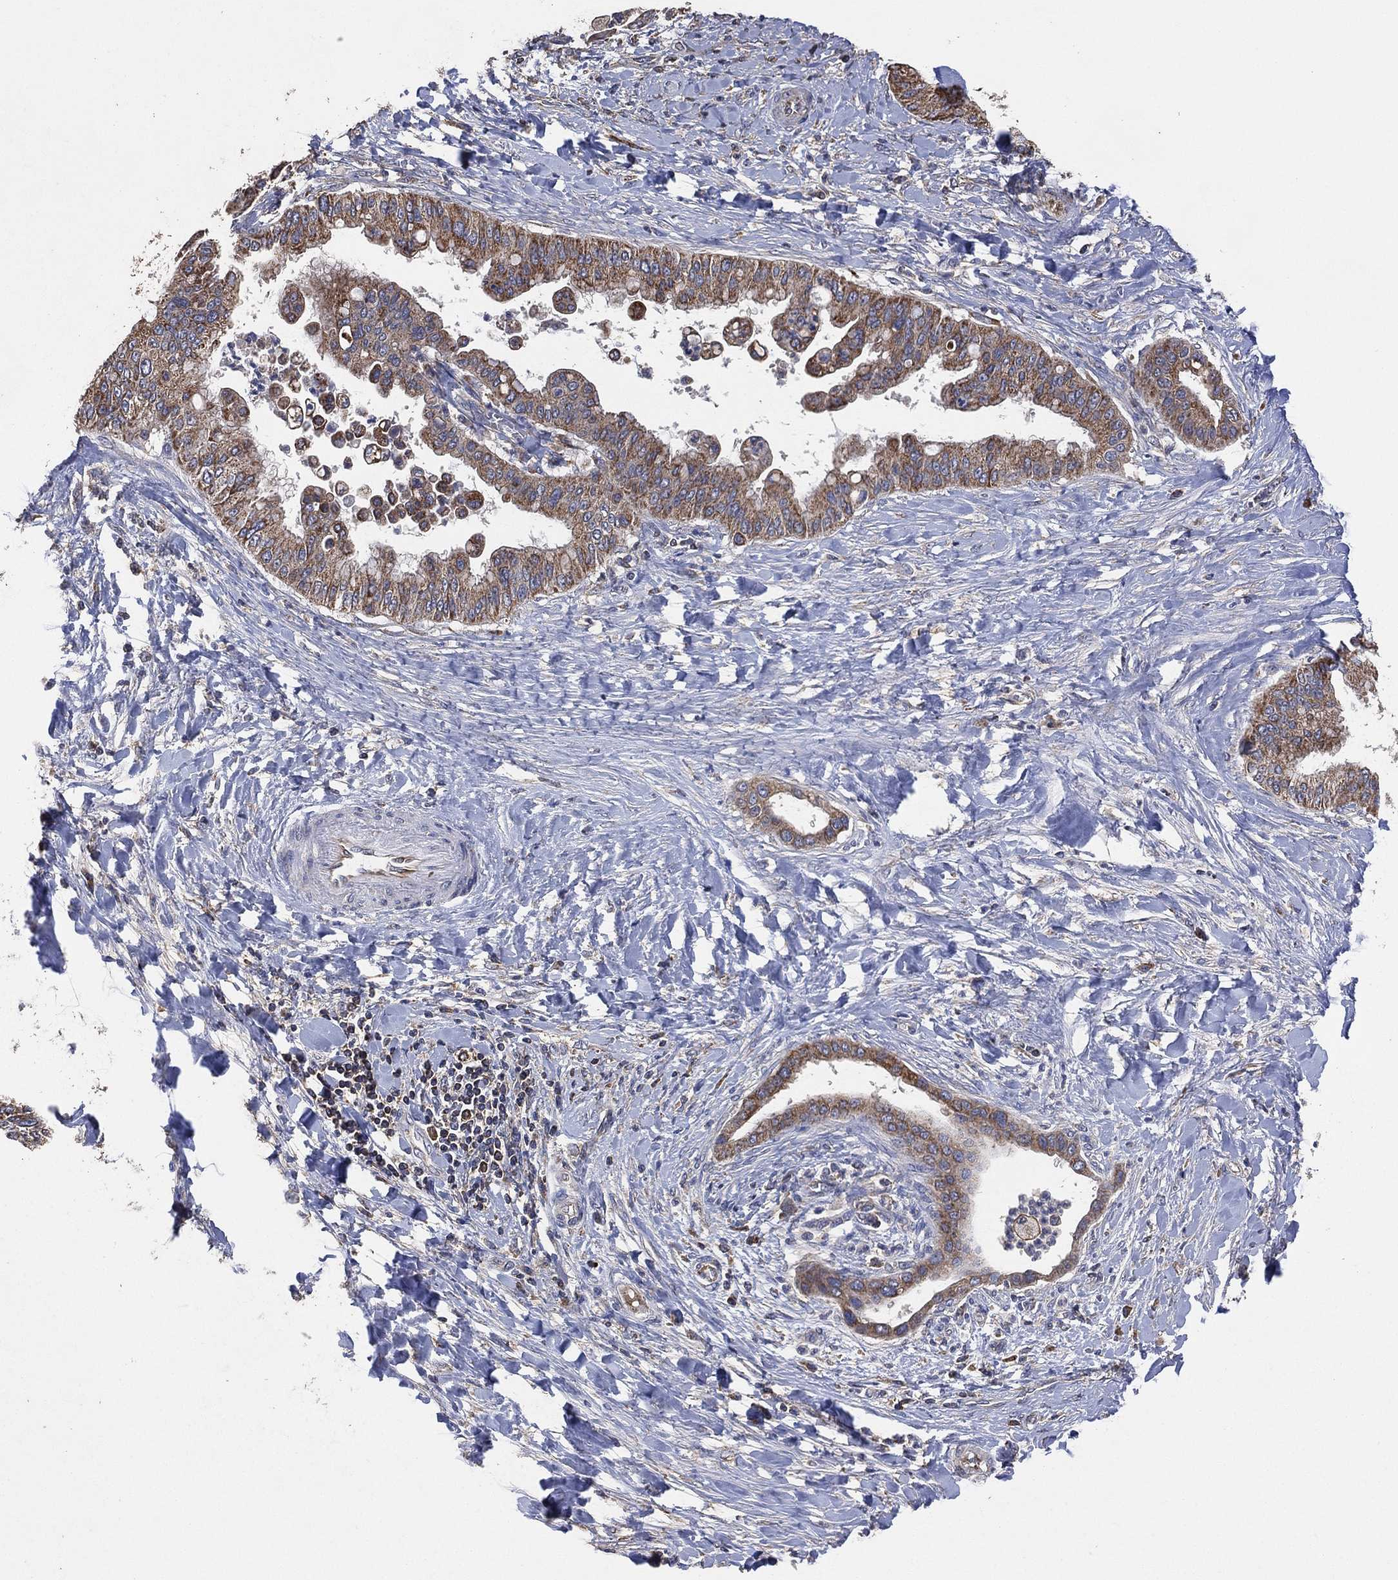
{"staining": {"intensity": "weak", "quantity": "25%-75%", "location": "cytoplasmic/membranous"}, "tissue": "liver cancer", "cell_type": "Tumor cells", "image_type": "cancer", "snomed": [{"axis": "morphology", "description": "Cholangiocarcinoma"}, {"axis": "topography", "description": "Liver"}], "caption": "Cholangiocarcinoma (liver) stained with DAB (3,3'-diaminobenzidine) immunohistochemistry displays low levels of weak cytoplasmic/membranous positivity in about 25%-75% of tumor cells.", "gene": "LIMD1", "patient": {"sex": "female", "age": 54}}